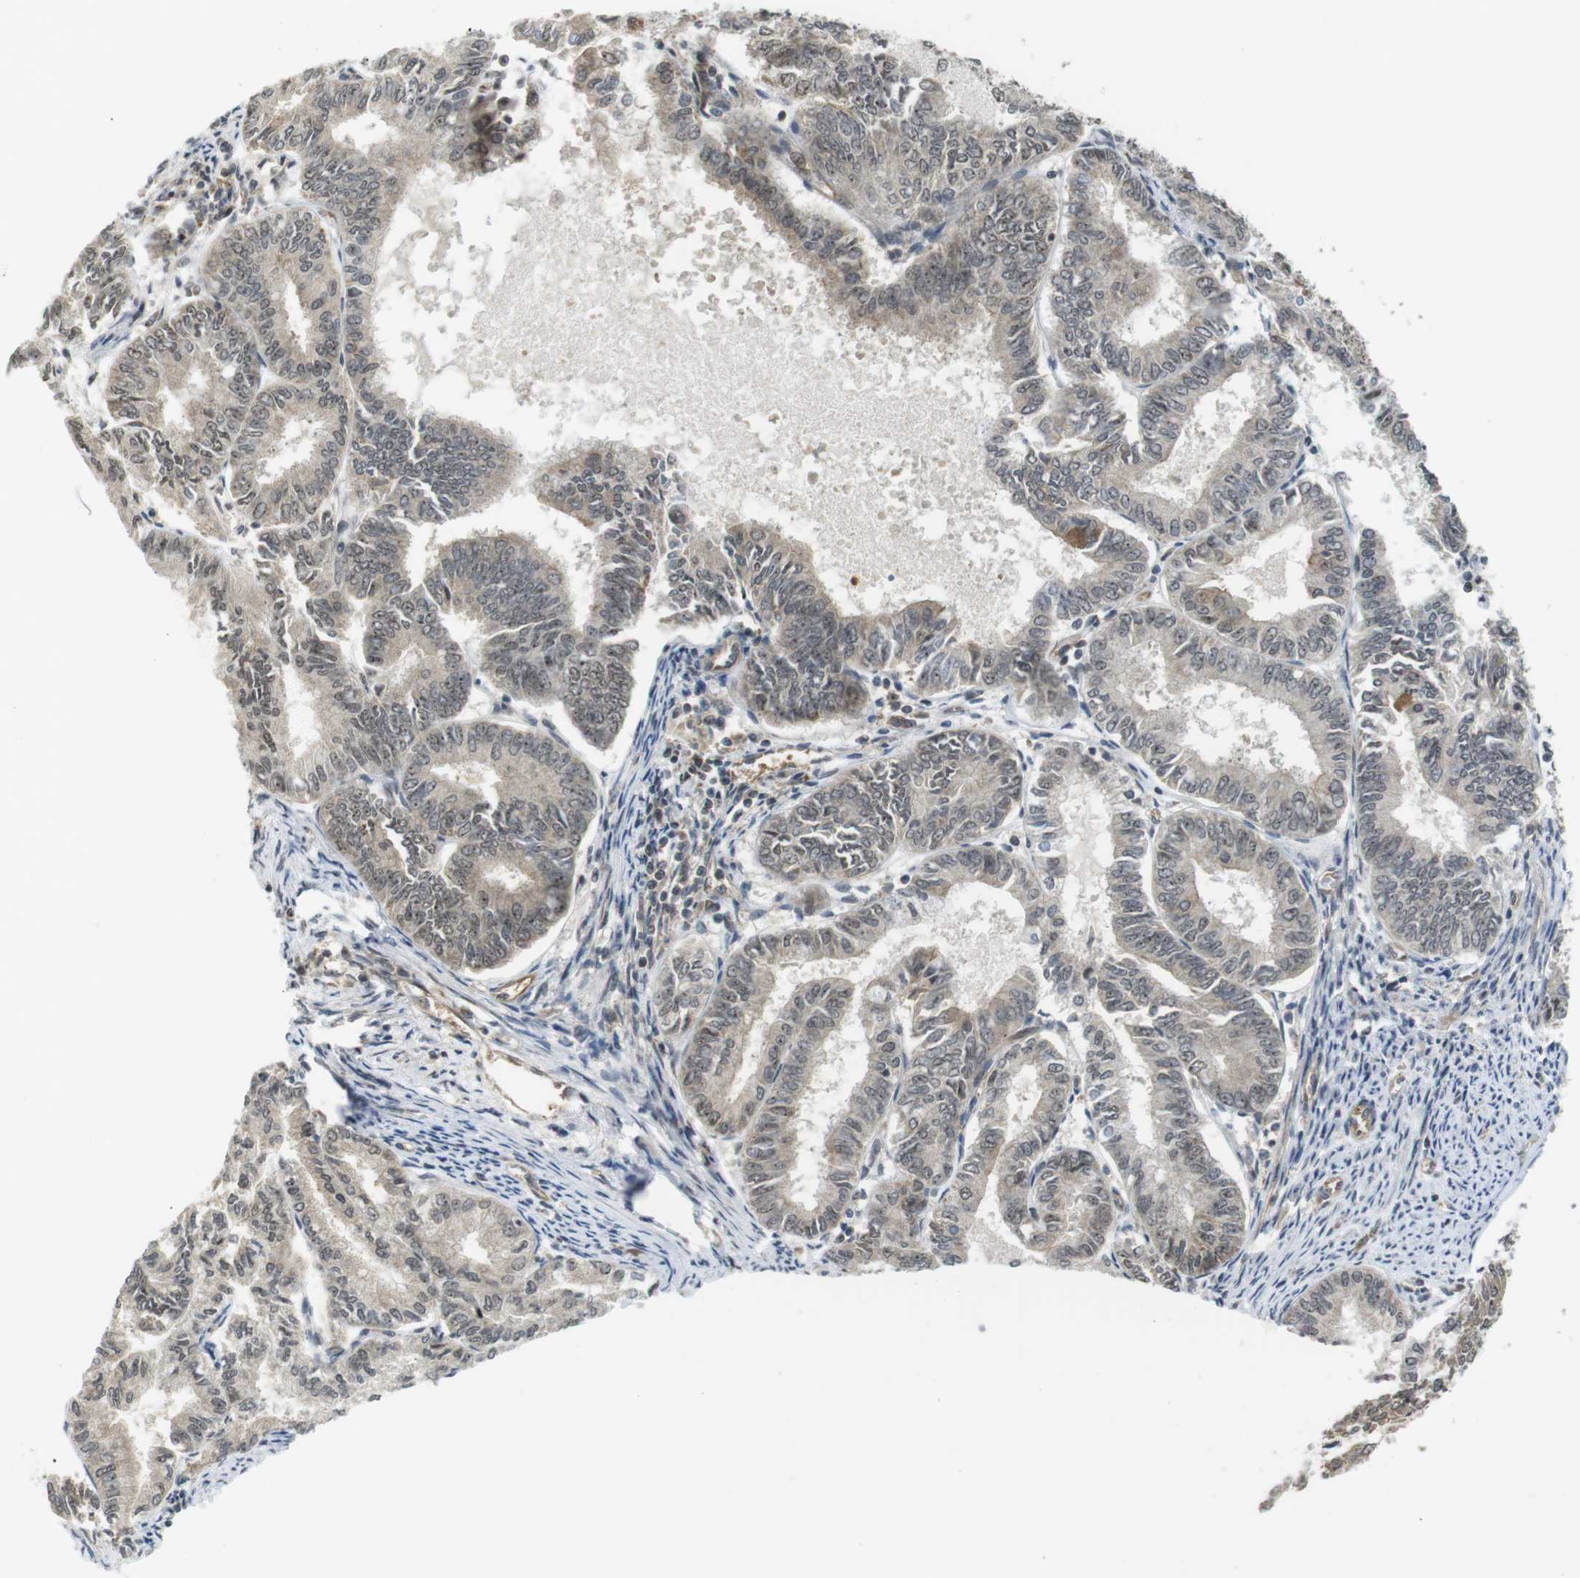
{"staining": {"intensity": "moderate", "quantity": "<25%", "location": "cytoplasmic/membranous,nuclear"}, "tissue": "endometrial cancer", "cell_type": "Tumor cells", "image_type": "cancer", "snomed": [{"axis": "morphology", "description": "Adenocarcinoma, NOS"}, {"axis": "topography", "description": "Endometrium"}], "caption": "Immunohistochemical staining of human endometrial adenocarcinoma exhibits moderate cytoplasmic/membranous and nuclear protein expression in approximately <25% of tumor cells. The protein of interest is stained brown, and the nuclei are stained in blue (DAB IHC with brightfield microscopy, high magnification).", "gene": "CC2D1A", "patient": {"sex": "female", "age": 86}}